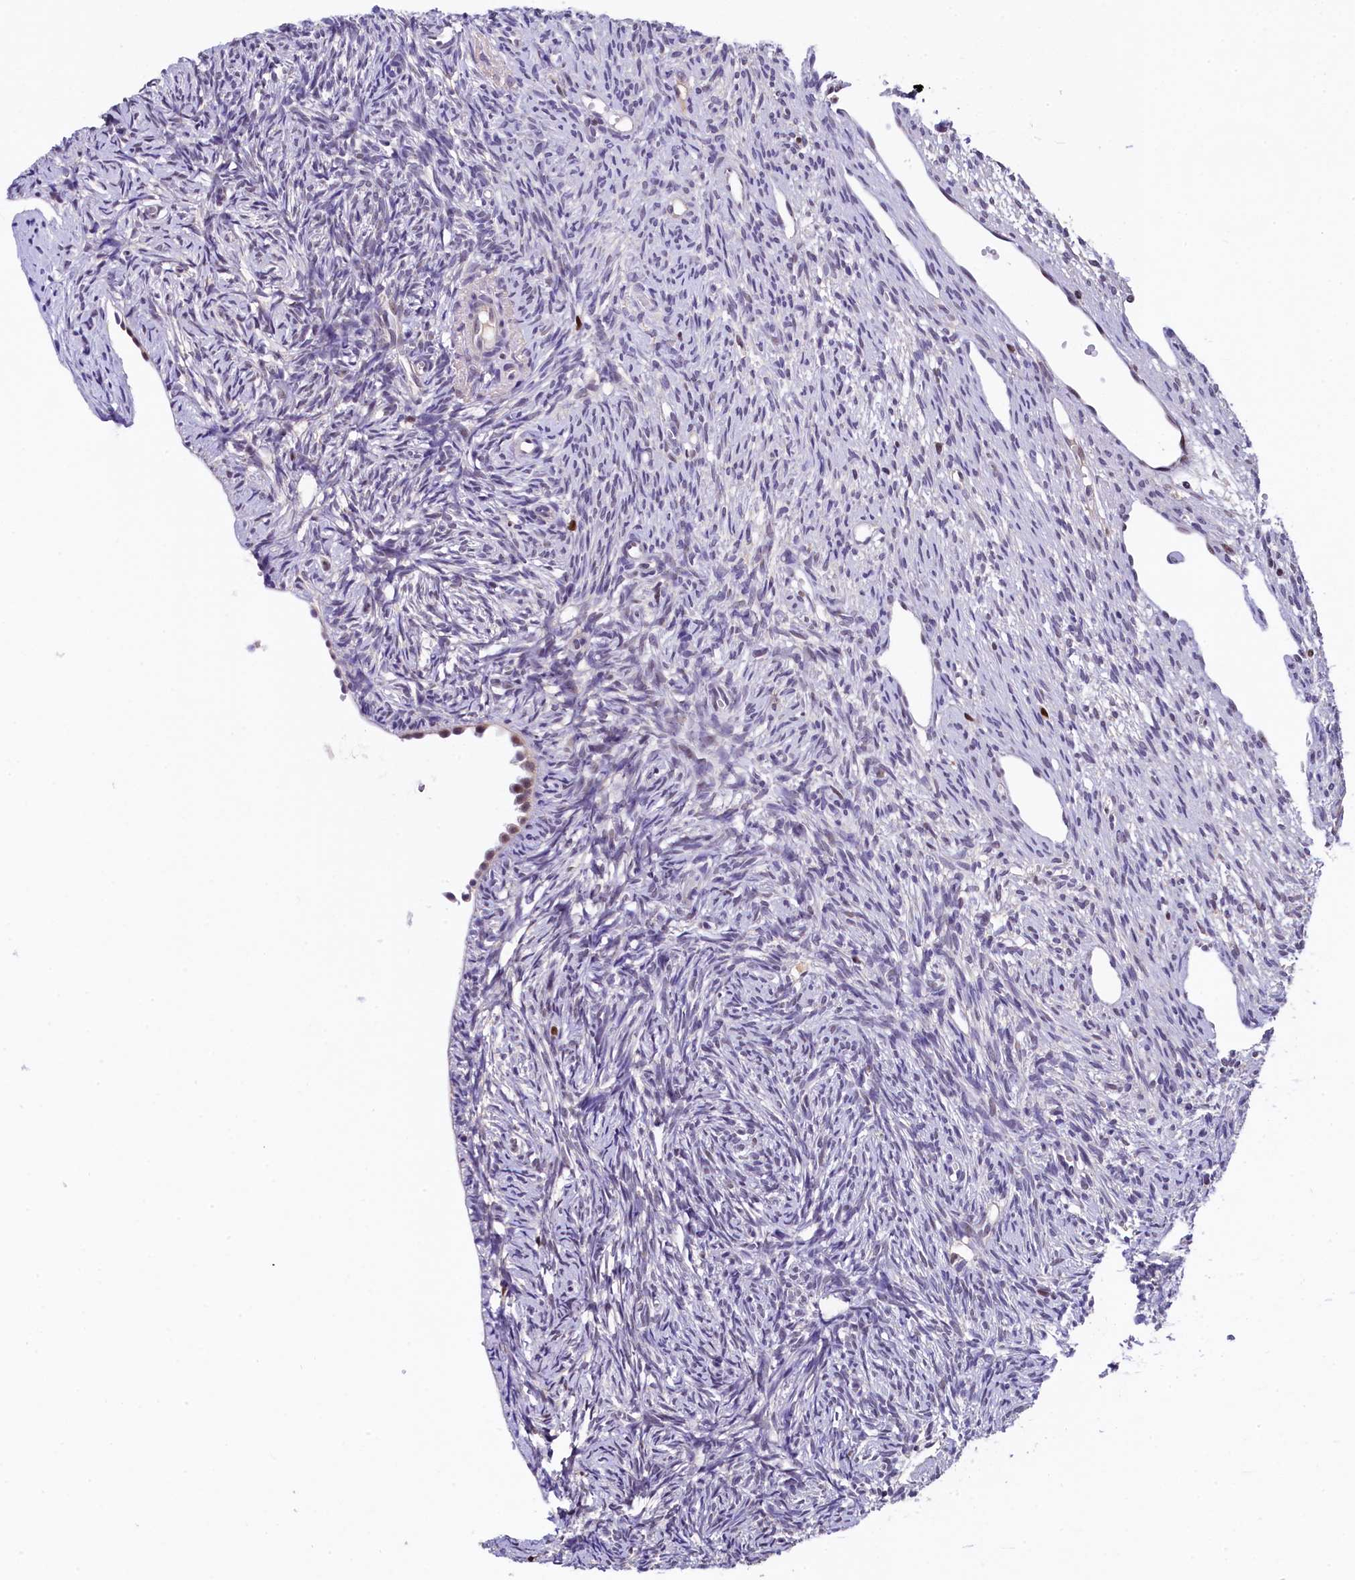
{"staining": {"intensity": "negative", "quantity": "none", "location": "none"}, "tissue": "ovary", "cell_type": "Ovarian stroma cells", "image_type": "normal", "snomed": [{"axis": "morphology", "description": "Normal tissue, NOS"}, {"axis": "topography", "description": "Ovary"}], "caption": "Histopathology image shows no significant protein staining in ovarian stroma cells of unremarkable ovary.", "gene": "HECTD4", "patient": {"sex": "female", "age": 51}}